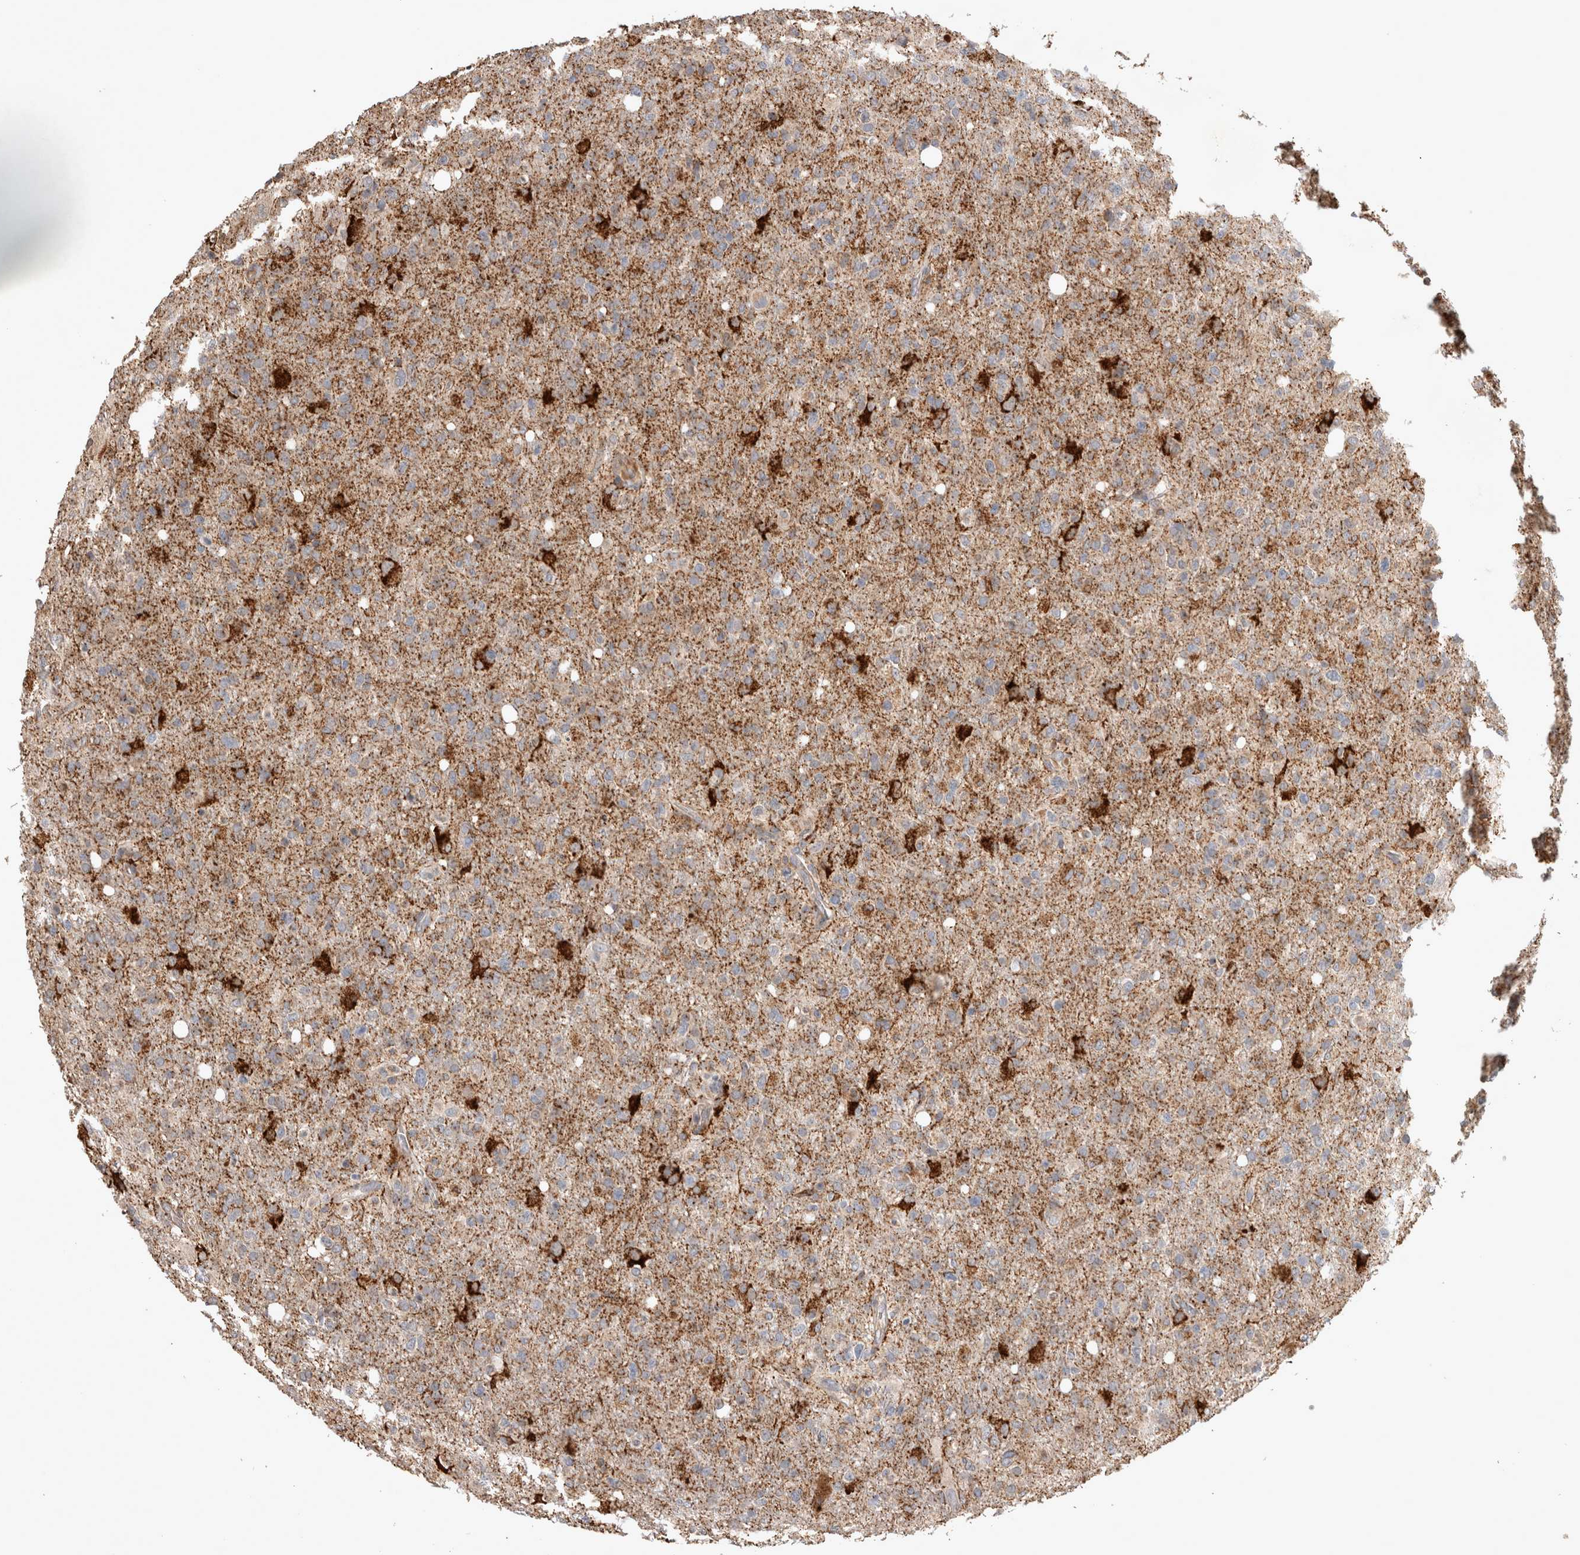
{"staining": {"intensity": "strong", "quantity": "<25%", "location": "cytoplasmic/membranous"}, "tissue": "glioma", "cell_type": "Tumor cells", "image_type": "cancer", "snomed": [{"axis": "morphology", "description": "Glioma, malignant, High grade"}, {"axis": "topography", "description": "Brain"}], "caption": "Malignant glioma (high-grade) was stained to show a protein in brown. There is medium levels of strong cytoplasmic/membranous expression in about <25% of tumor cells.", "gene": "SERAC1", "patient": {"sex": "female", "age": 57}}